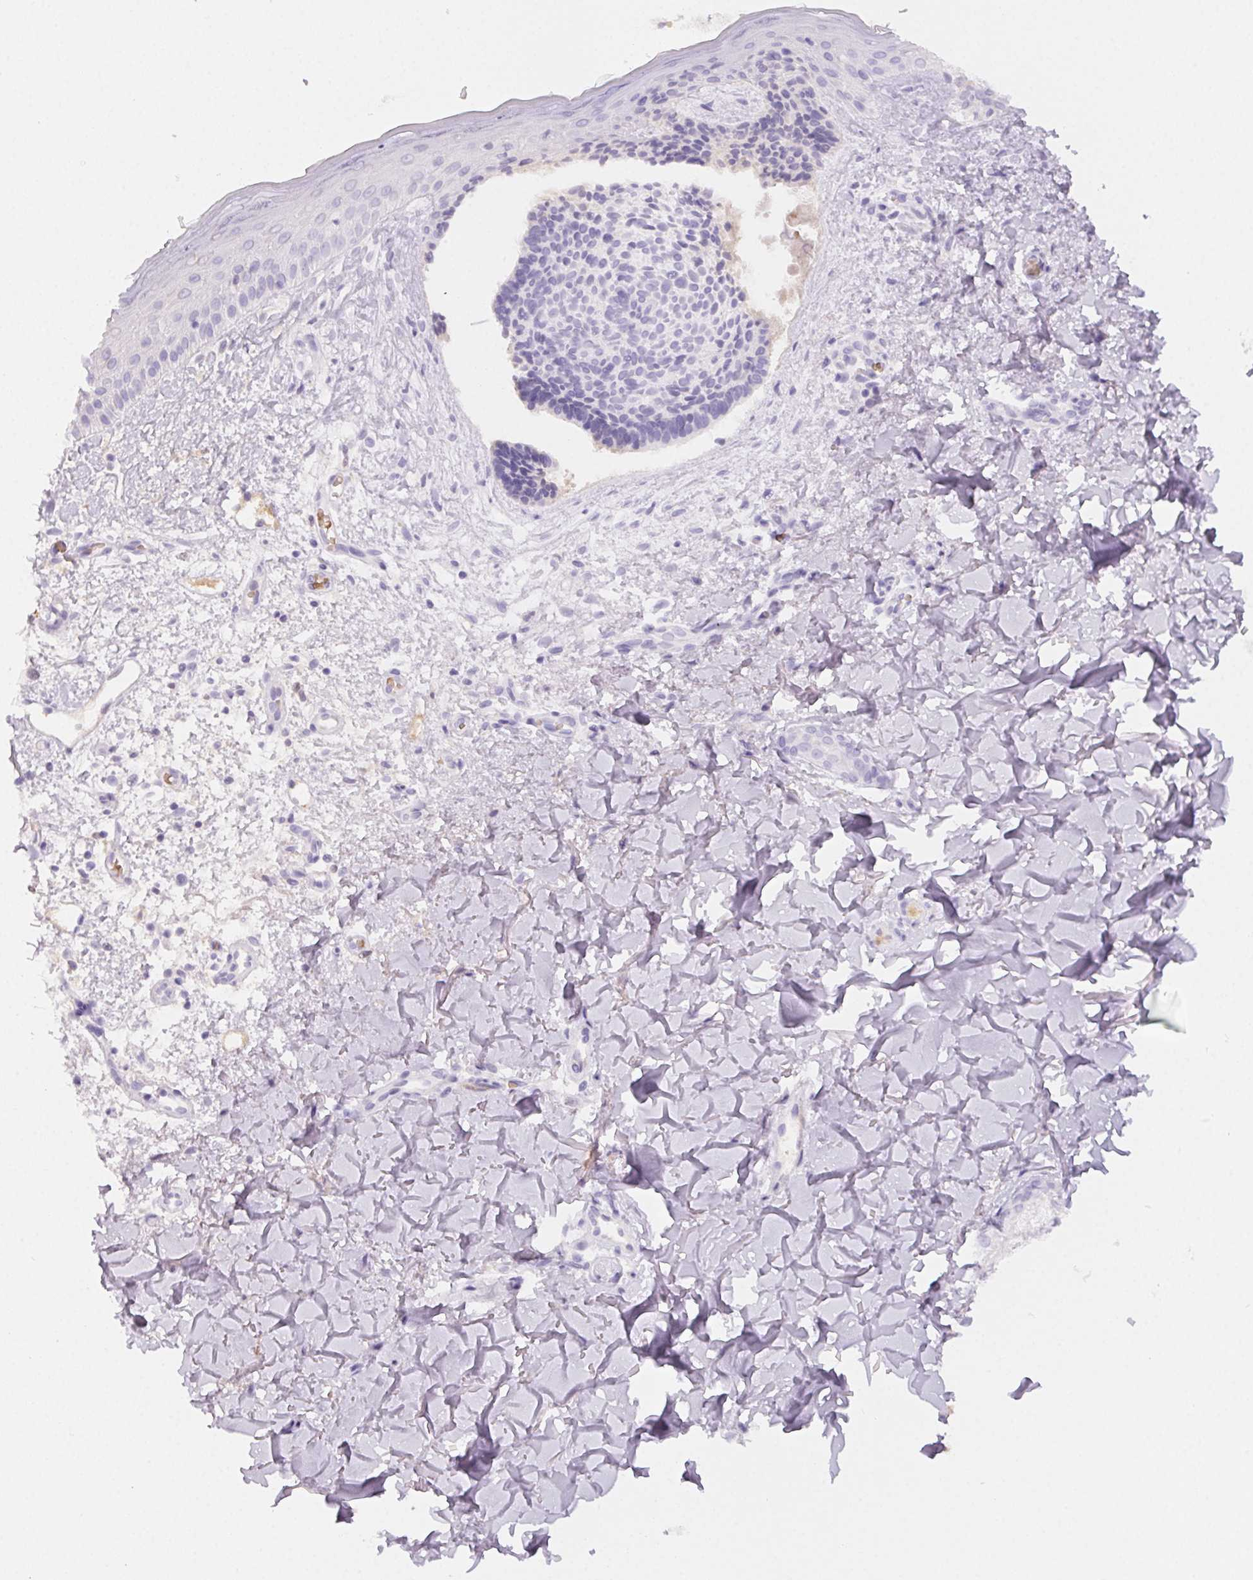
{"staining": {"intensity": "negative", "quantity": "none", "location": "none"}, "tissue": "skin cancer", "cell_type": "Tumor cells", "image_type": "cancer", "snomed": [{"axis": "morphology", "description": "Basal cell carcinoma"}, {"axis": "topography", "description": "Skin"}], "caption": "High power microscopy histopathology image of an immunohistochemistry image of basal cell carcinoma (skin), revealing no significant positivity in tumor cells.", "gene": "PADI4", "patient": {"sex": "male", "age": 51}}